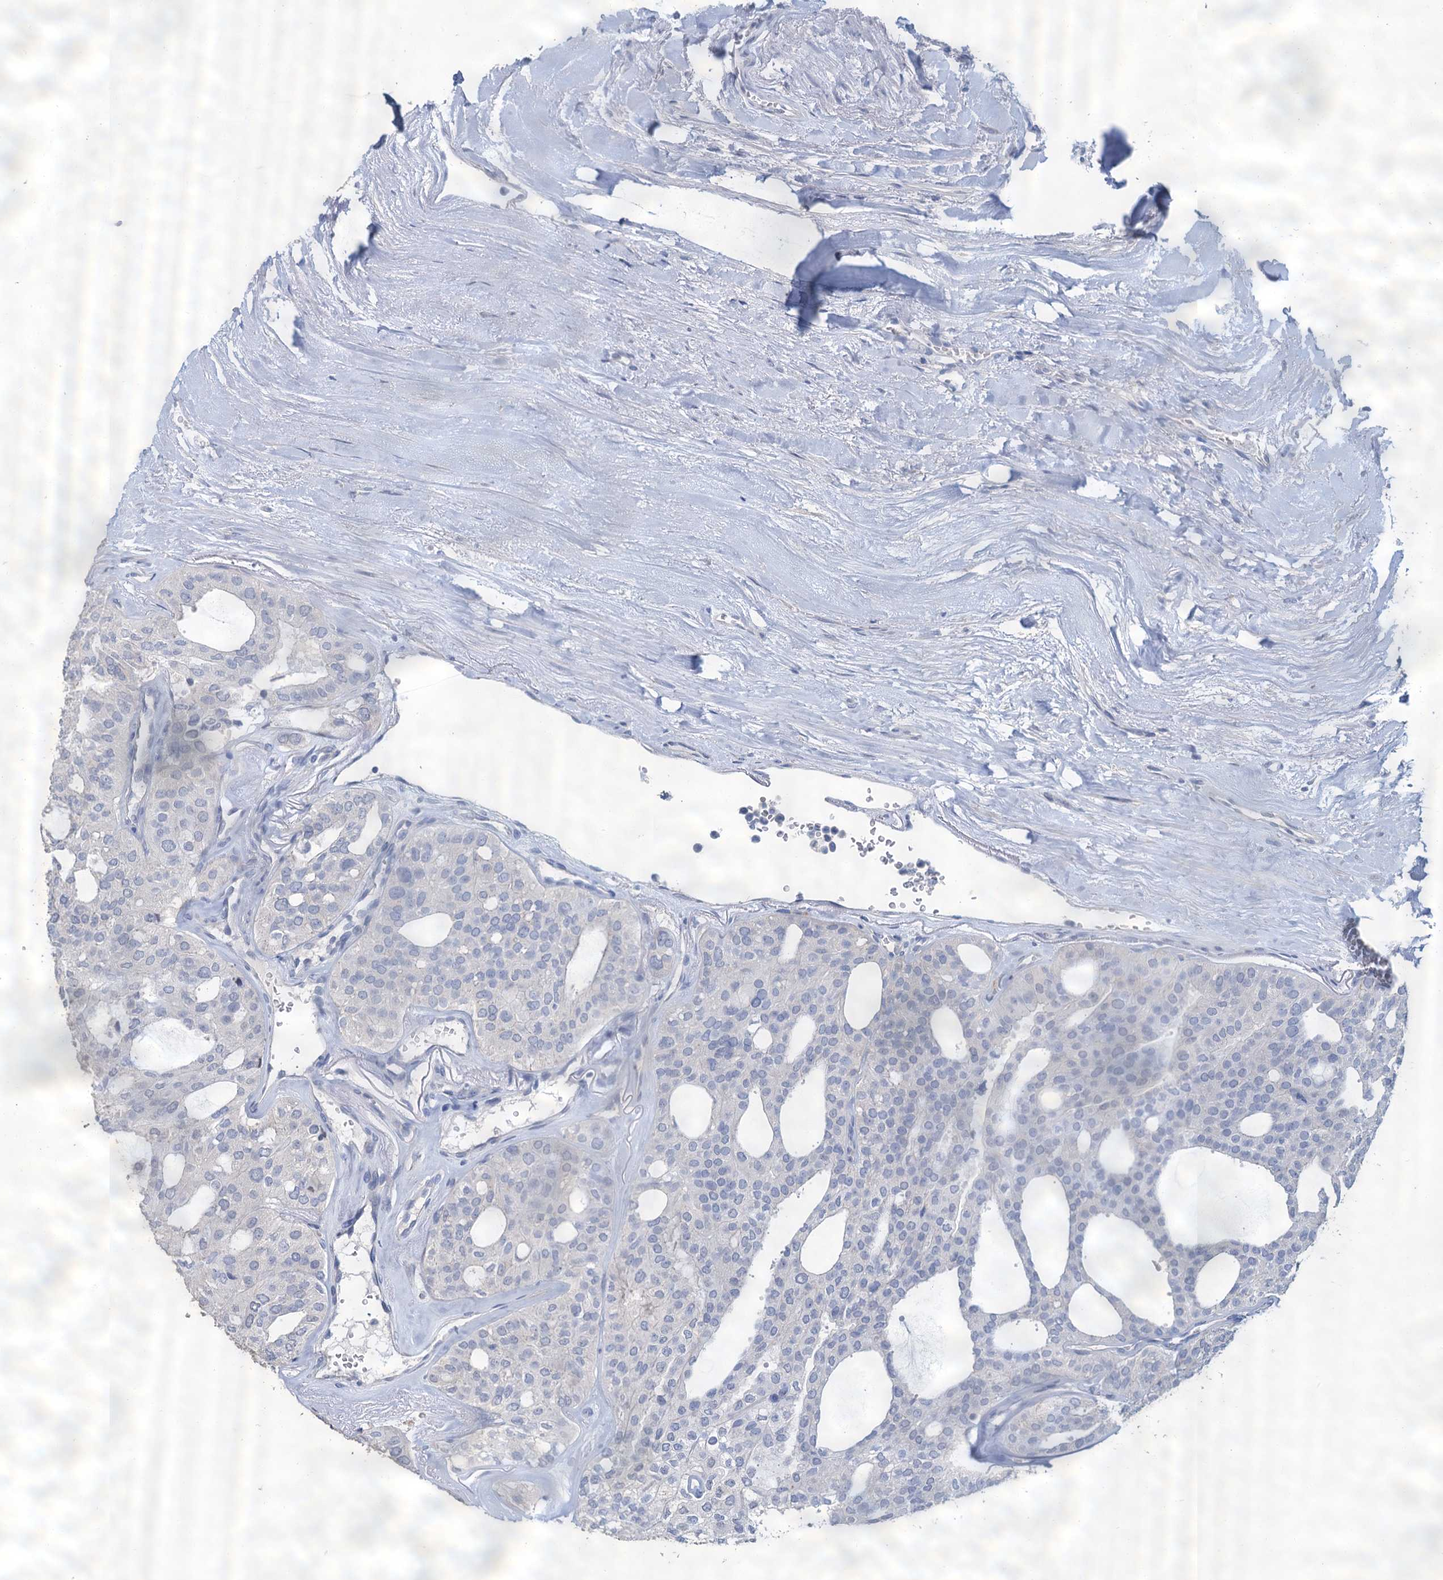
{"staining": {"intensity": "negative", "quantity": "none", "location": "none"}, "tissue": "thyroid cancer", "cell_type": "Tumor cells", "image_type": "cancer", "snomed": [{"axis": "morphology", "description": "Follicular adenoma carcinoma, NOS"}, {"axis": "topography", "description": "Thyroid gland"}], "caption": "High magnification brightfield microscopy of thyroid cancer stained with DAB (3,3'-diaminobenzidine) (brown) and counterstained with hematoxylin (blue): tumor cells show no significant expression.", "gene": "SNCB", "patient": {"sex": "male", "age": 75}}